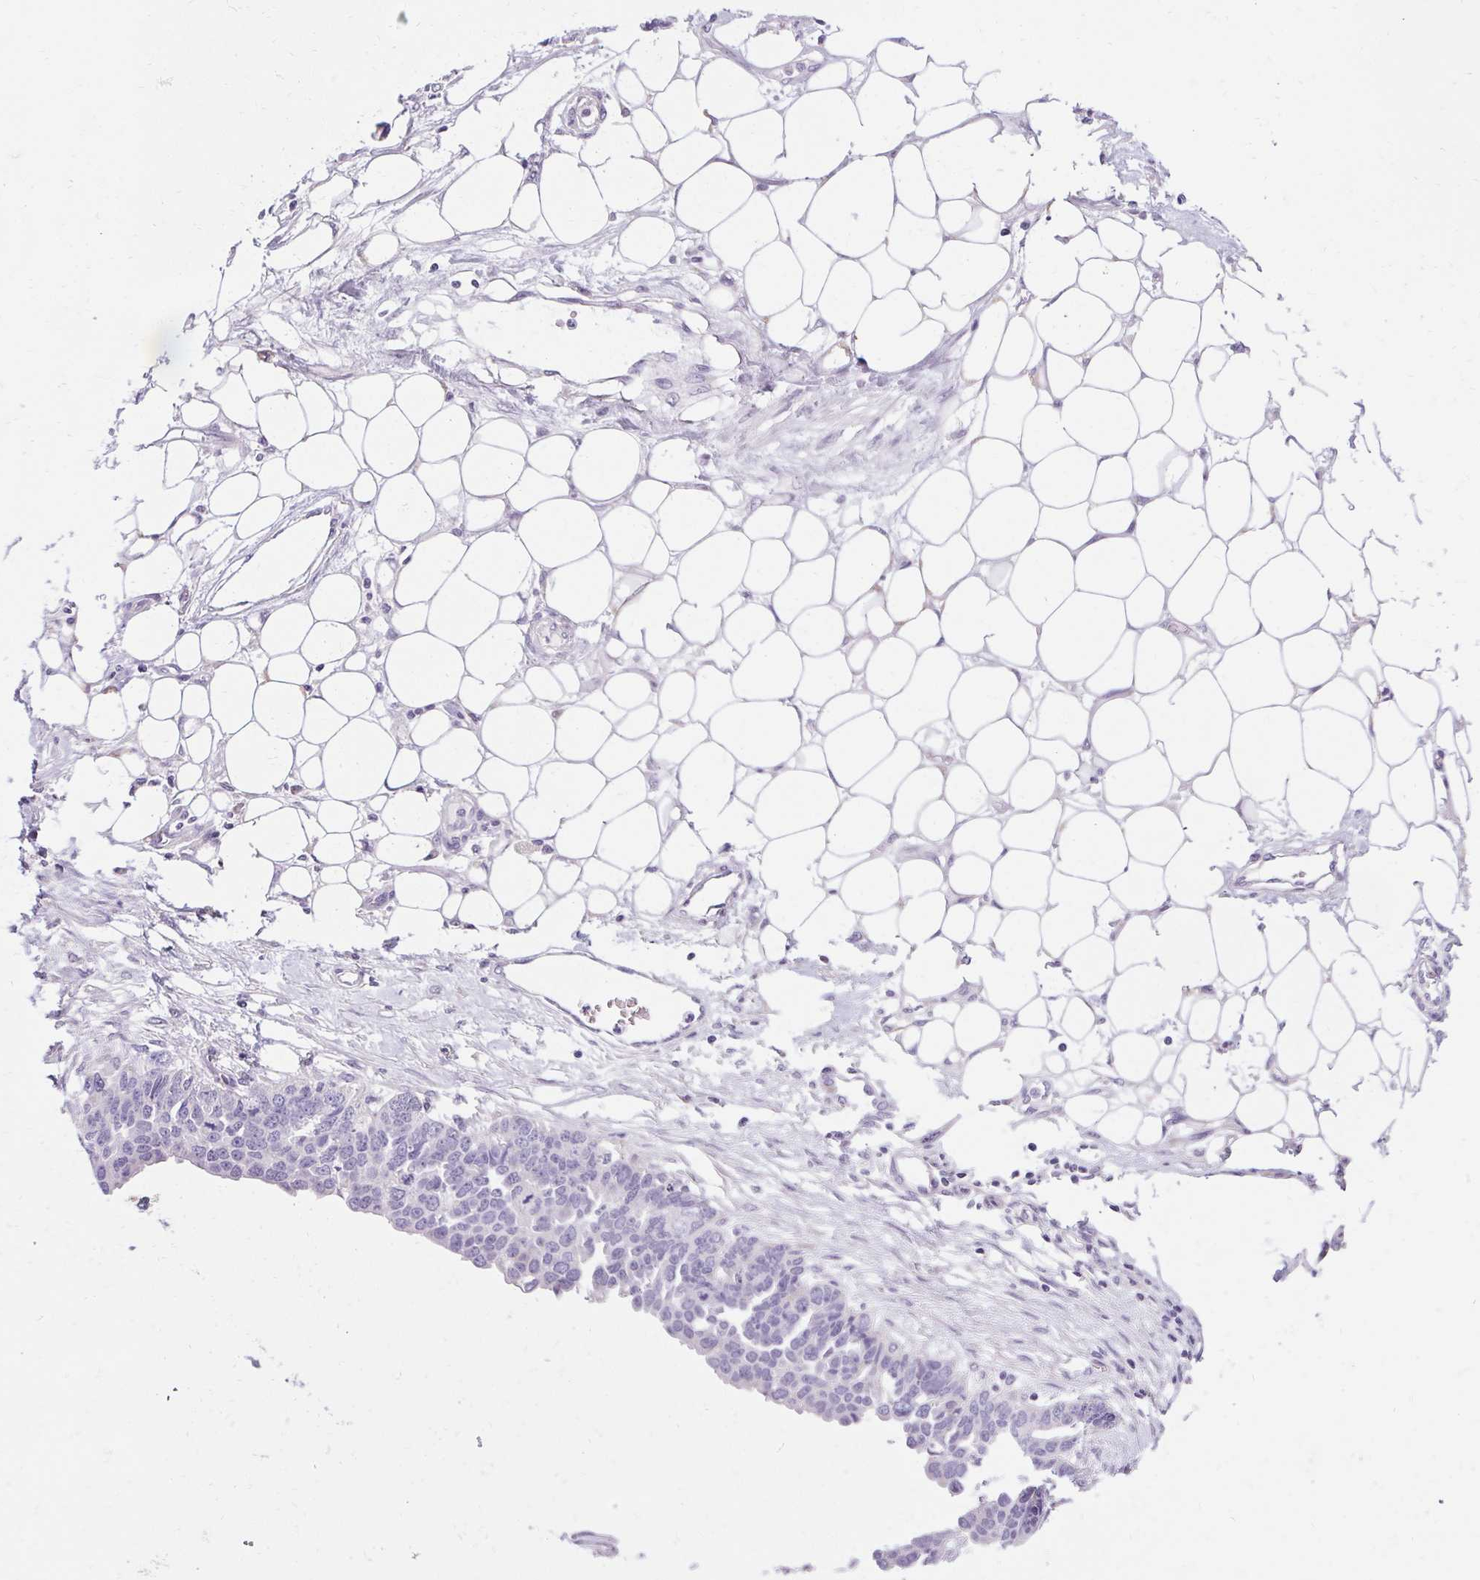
{"staining": {"intensity": "negative", "quantity": "none", "location": "none"}, "tissue": "ovarian cancer", "cell_type": "Tumor cells", "image_type": "cancer", "snomed": [{"axis": "morphology", "description": "Cystadenocarcinoma, serous, NOS"}, {"axis": "topography", "description": "Ovary"}], "caption": "A high-resolution image shows immunohistochemistry (IHC) staining of ovarian cancer, which shows no significant staining in tumor cells.", "gene": "ASGR2", "patient": {"sex": "female", "age": 76}}